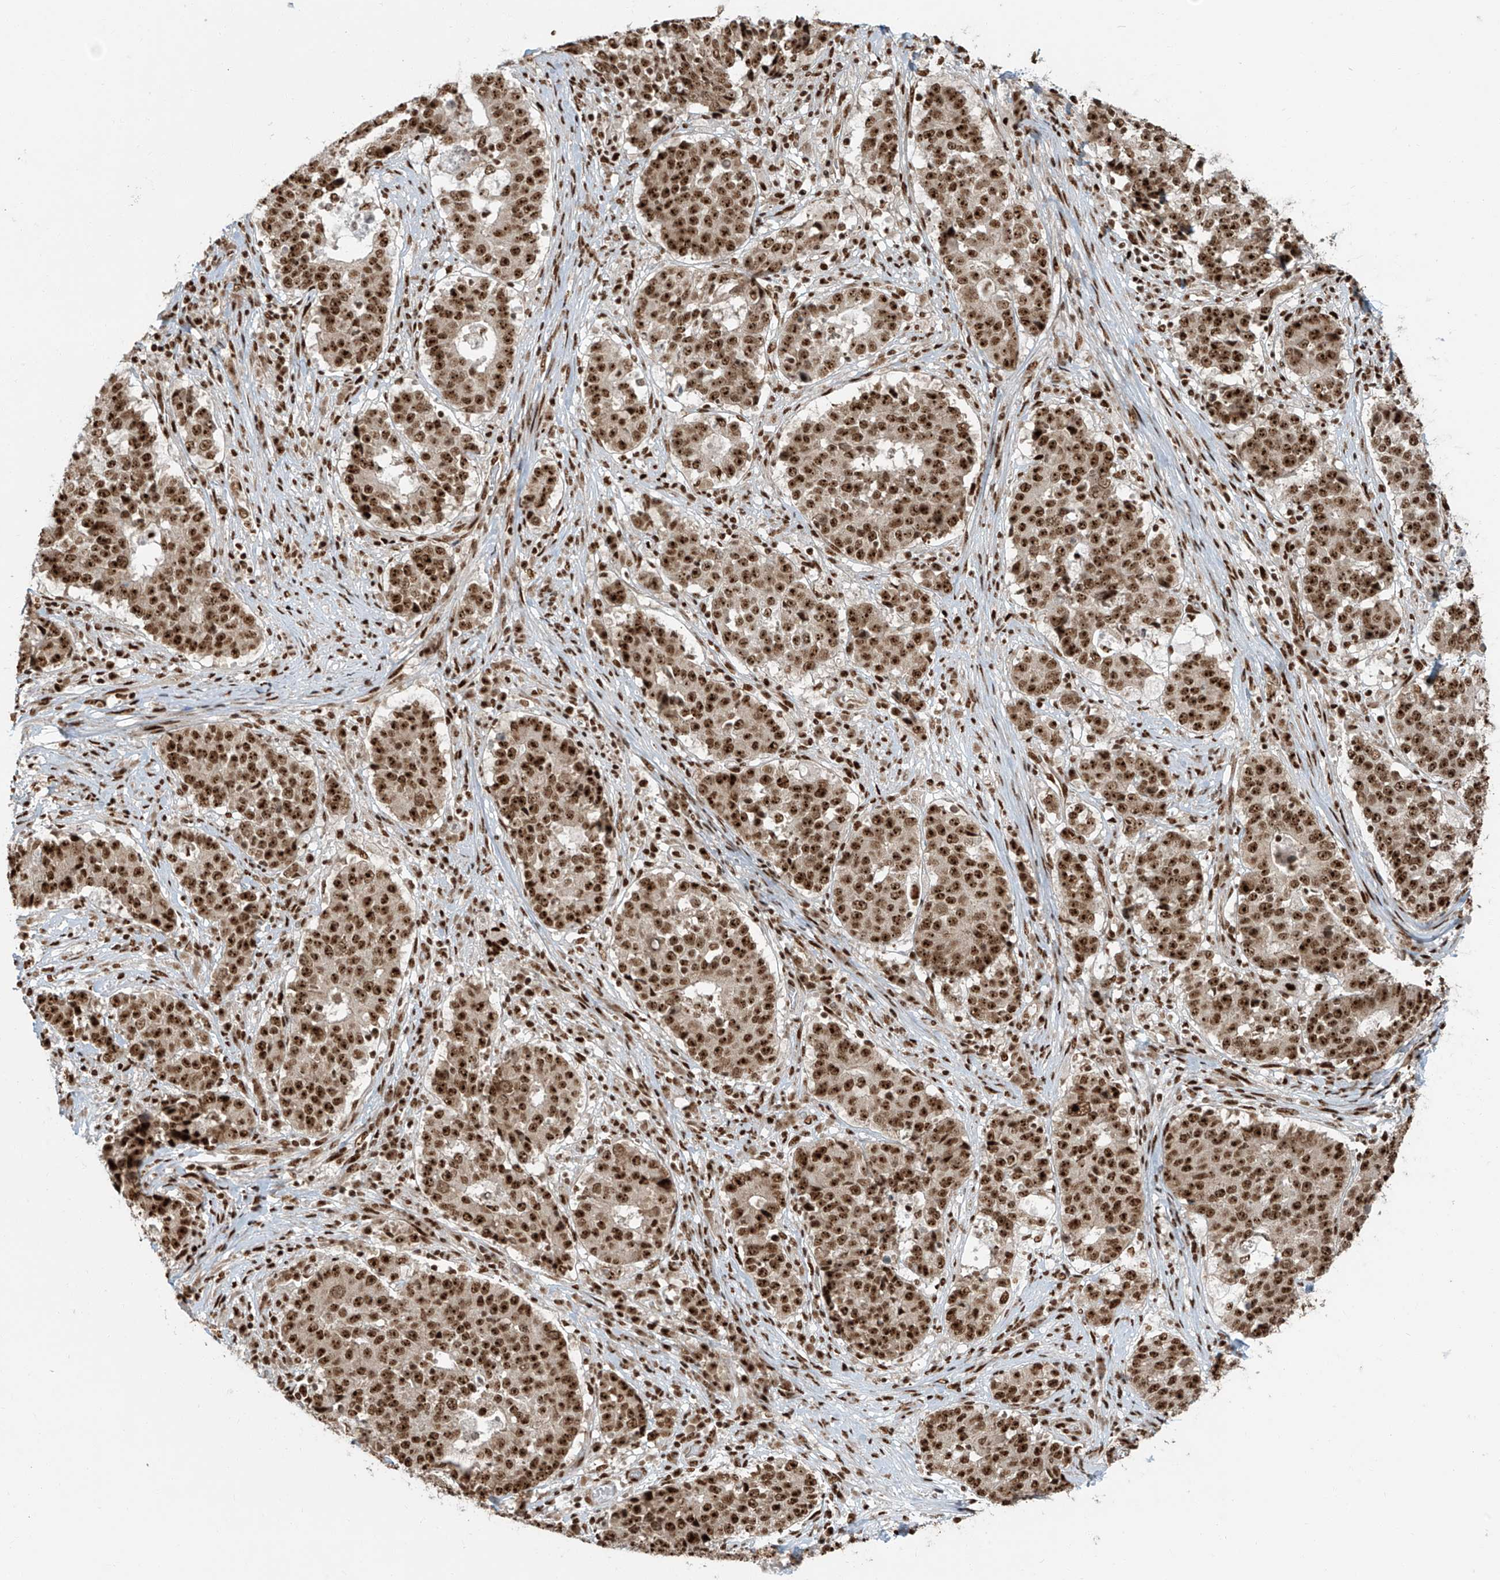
{"staining": {"intensity": "strong", "quantity": ">75%", "location": "nuclear"}, "tissue": "stomach cancer", "cell_type": "Tumor cells", "image_type": "cancer", "snomed": [{"axis": "morphology", "description": "Adenocarcinoma, NOS"}, {"axis": "topography", "description": "Stomach"}], "caption": "Stomach cancer was stained to show a protein in brown. There is high levels of strong nuclear expression in approximately >75% of tumor cells.", "gene": "FAM193B", "patient": {"sex": "male", "age": 59}}